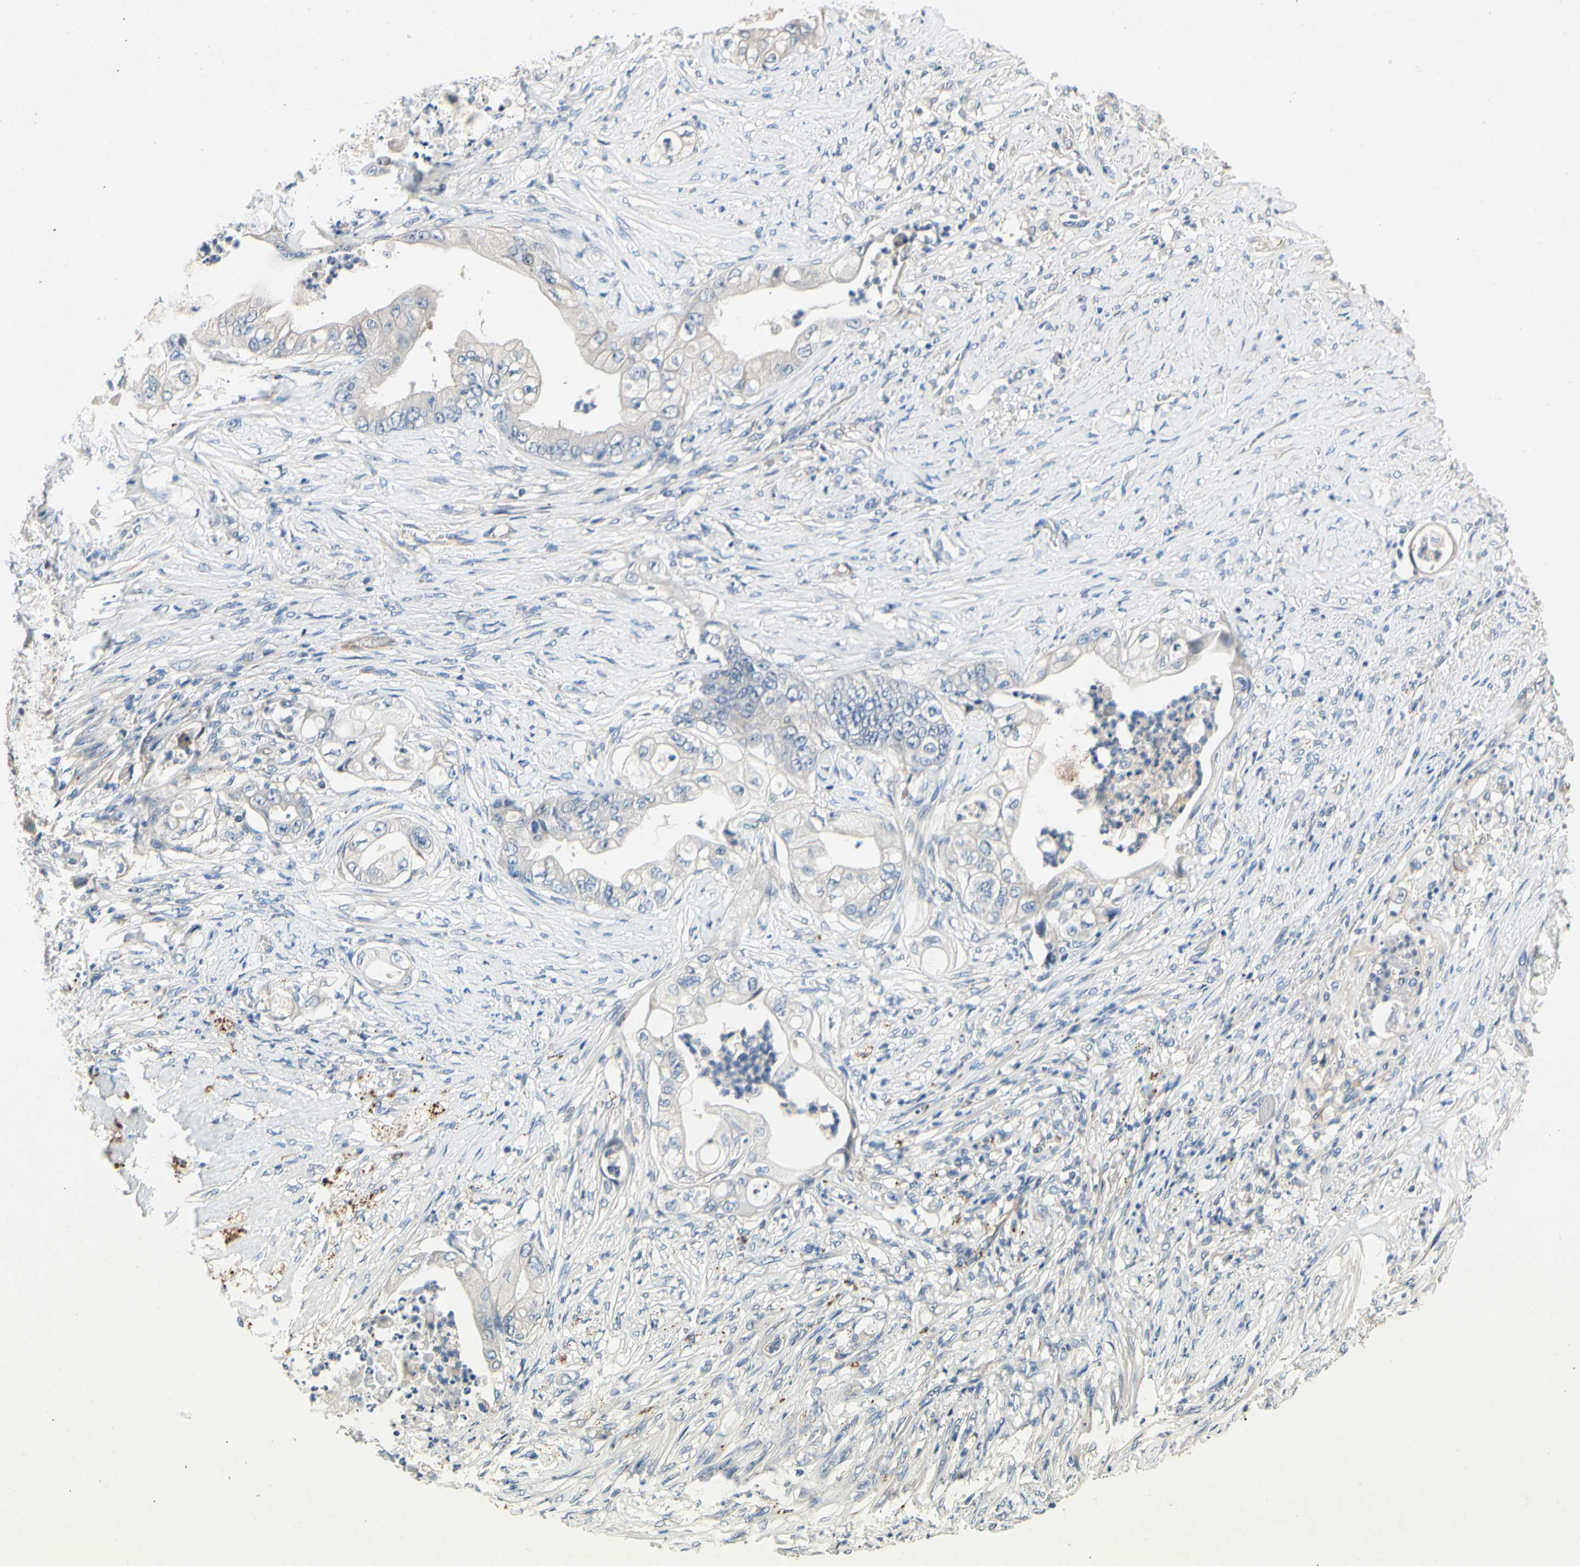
{"staining": {"intensity": "negative", "quantity": "none", "location": "none"}, "tissue": "stomach cancer", "cell_type": "Tumor cells", "image_type": "cancer", "snomed": [{"axis": "morphology", "description": "Adenocarcinoma, NOS"}, {"axis": "topography", "description": "Stomach"}], "caption": "An immunohistochemistry (IHC) micrograph of stomach cancer is shown. There is no staining in tumor cells of stomach cancer. Brightfield microscopy of immunohistochemistry (IHC) stained with DAB (brown) and hematoxylin (blue), captured at high magnification.", "gene": "ALPL", "patient": {"sex": "female", "age": 73}}